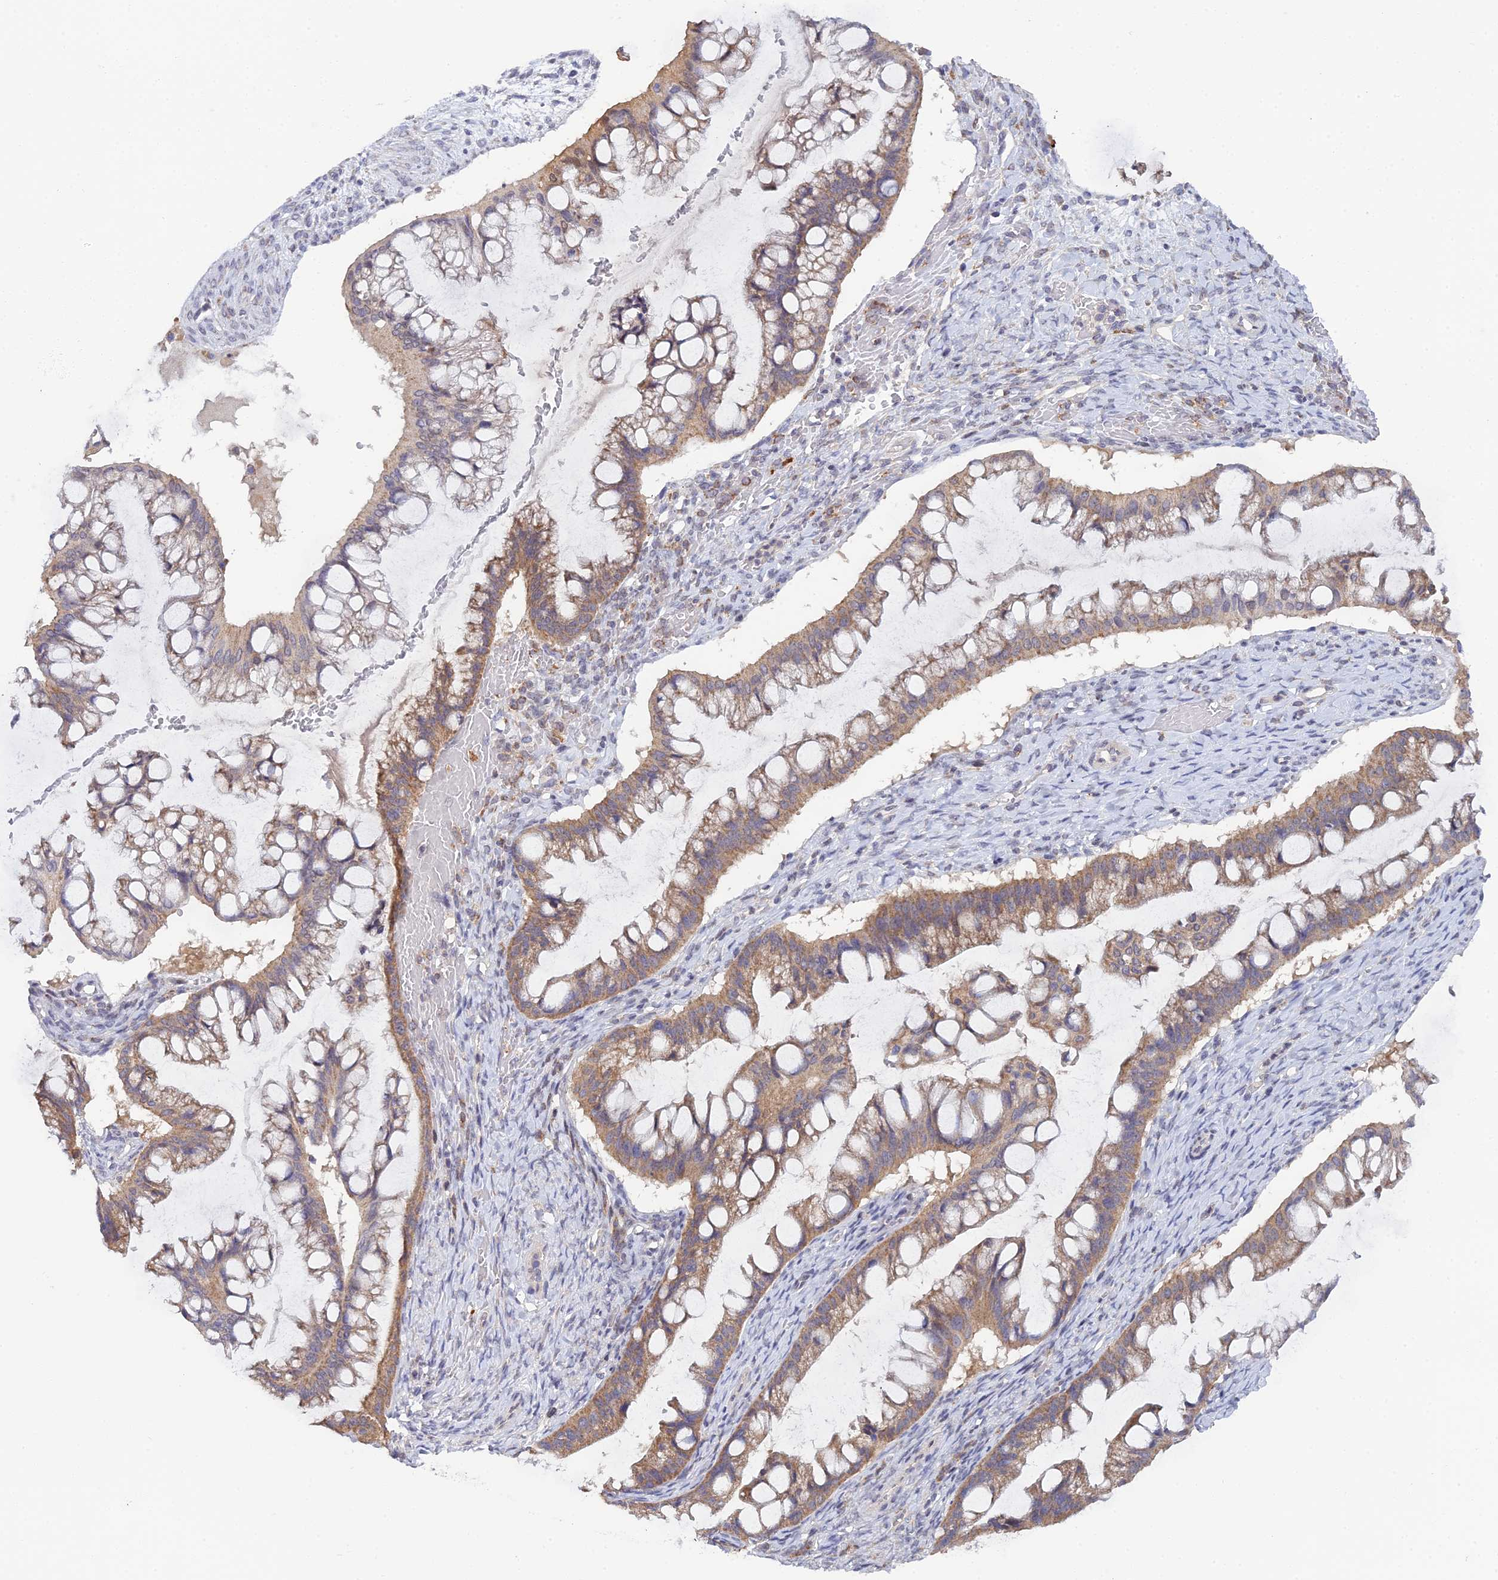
{"staining": {"intensity": "moderate", "quantity": ">75%", "location": "cytoplasmic/membranous"}, "tissue": "ovarian cancer", "cell_type": "Tumor cells", "image_type": "cancer", "snomed": [{"axis": "morphology", "description": "Cystadenocarcinoma, mucinous, NOS"}, {"axis": "topography", "description": "Ovary"}], "caption": "Human mucinous cystadenocarcinoma (ovarian) stained with a protein marker shows moderate staining in tumor cells.", "gene": "ELOA2", "patient": {"sex": "female", "age": 73}}